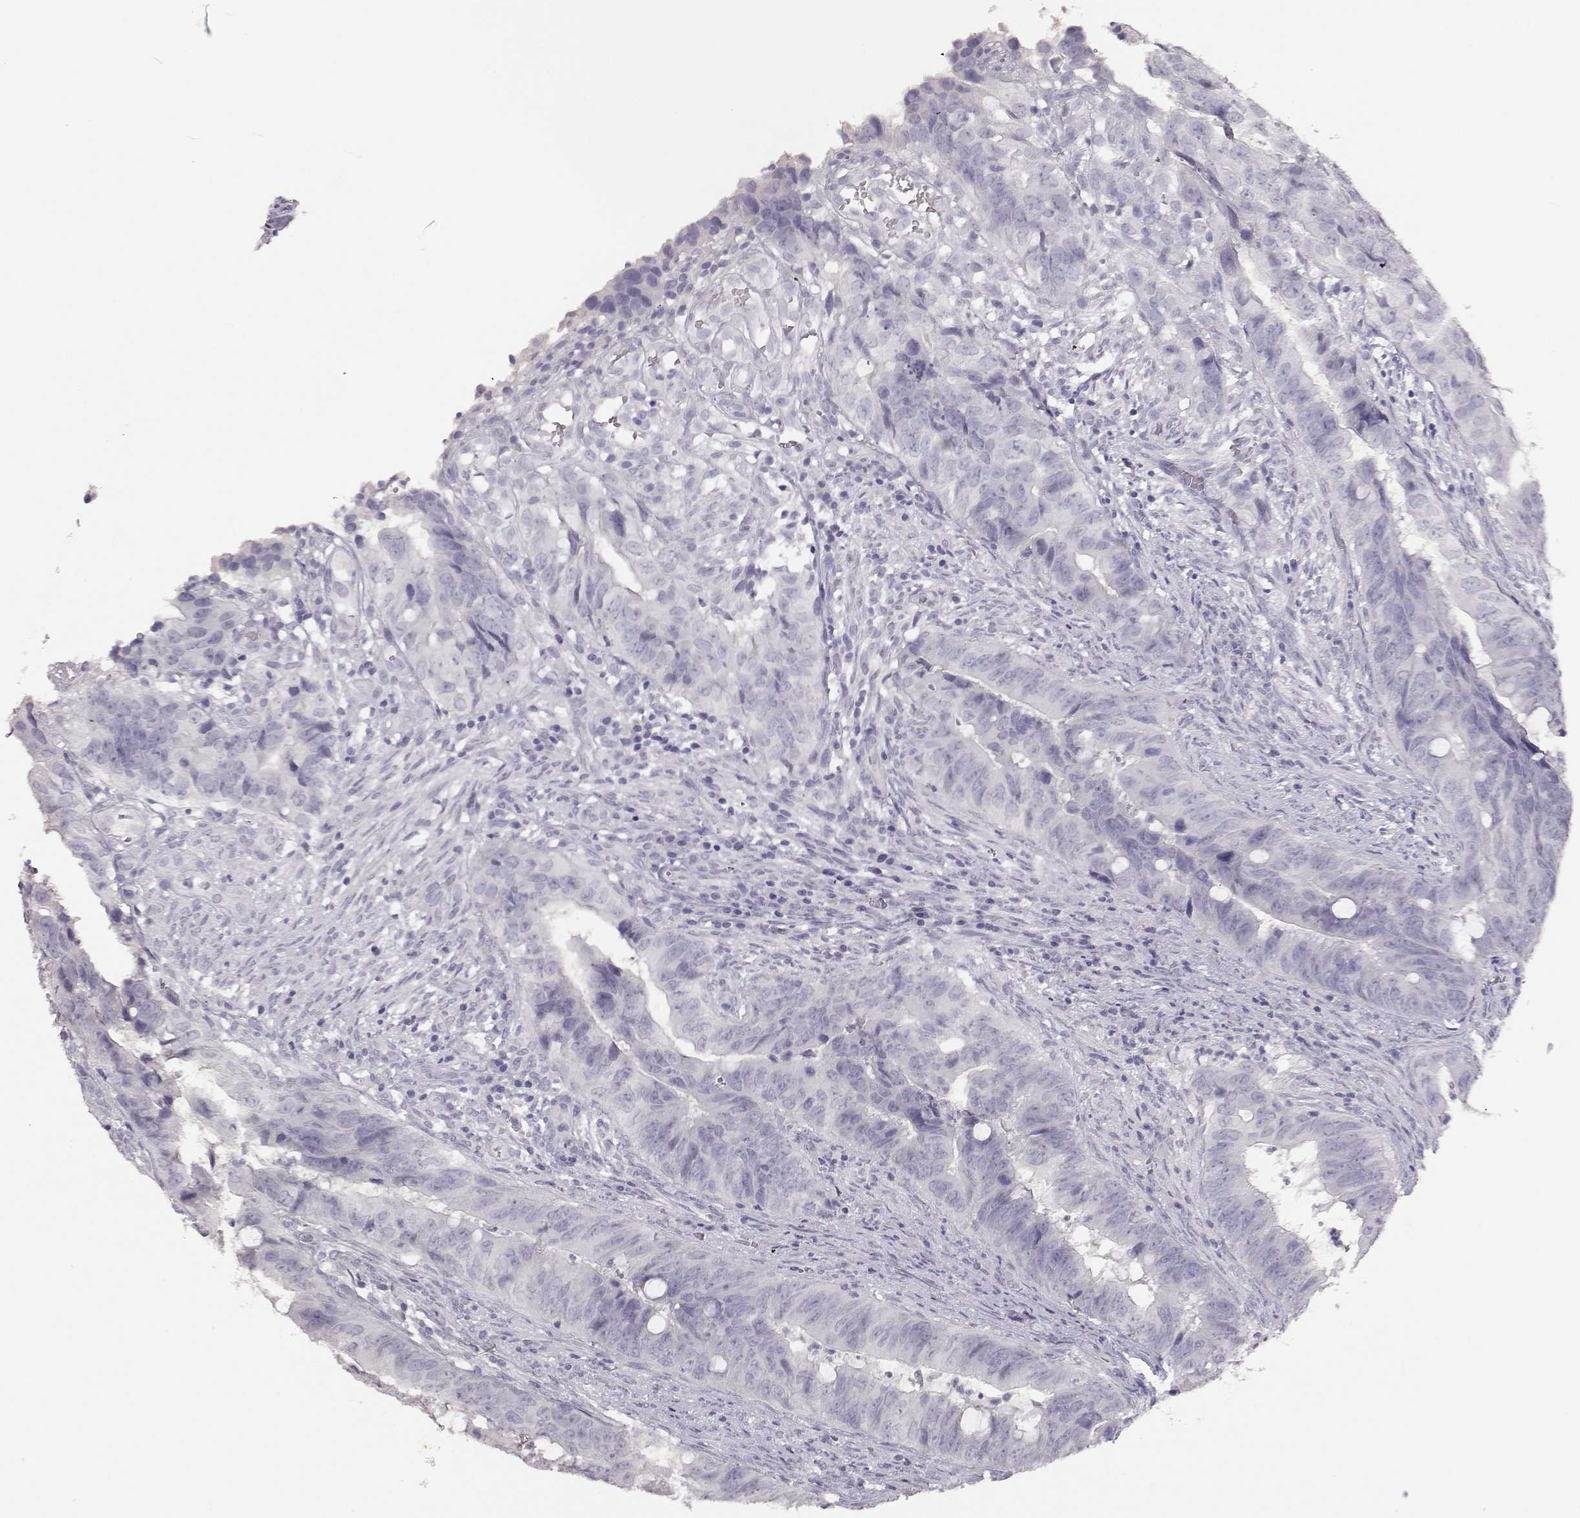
{"staining": {"intensity": "negative", "quantity": "none", "location": "none"}, "tissue": "colorectal cancer", "cell_type": "Tumor cells", "image_type": "cancer", "snomed": [{"axis": "morphology", "description": "Adenocarcinoma, NOS"}, {"axis": "topography", "description": "Colon"}], "caption": "Human adenocarcinoma (colorectal) stained for a protein using immunohistochemistry exhibits no positivity in tumor cells.", "gene": "TKTL1", "patient": {"sex": "female", "age": 82}}